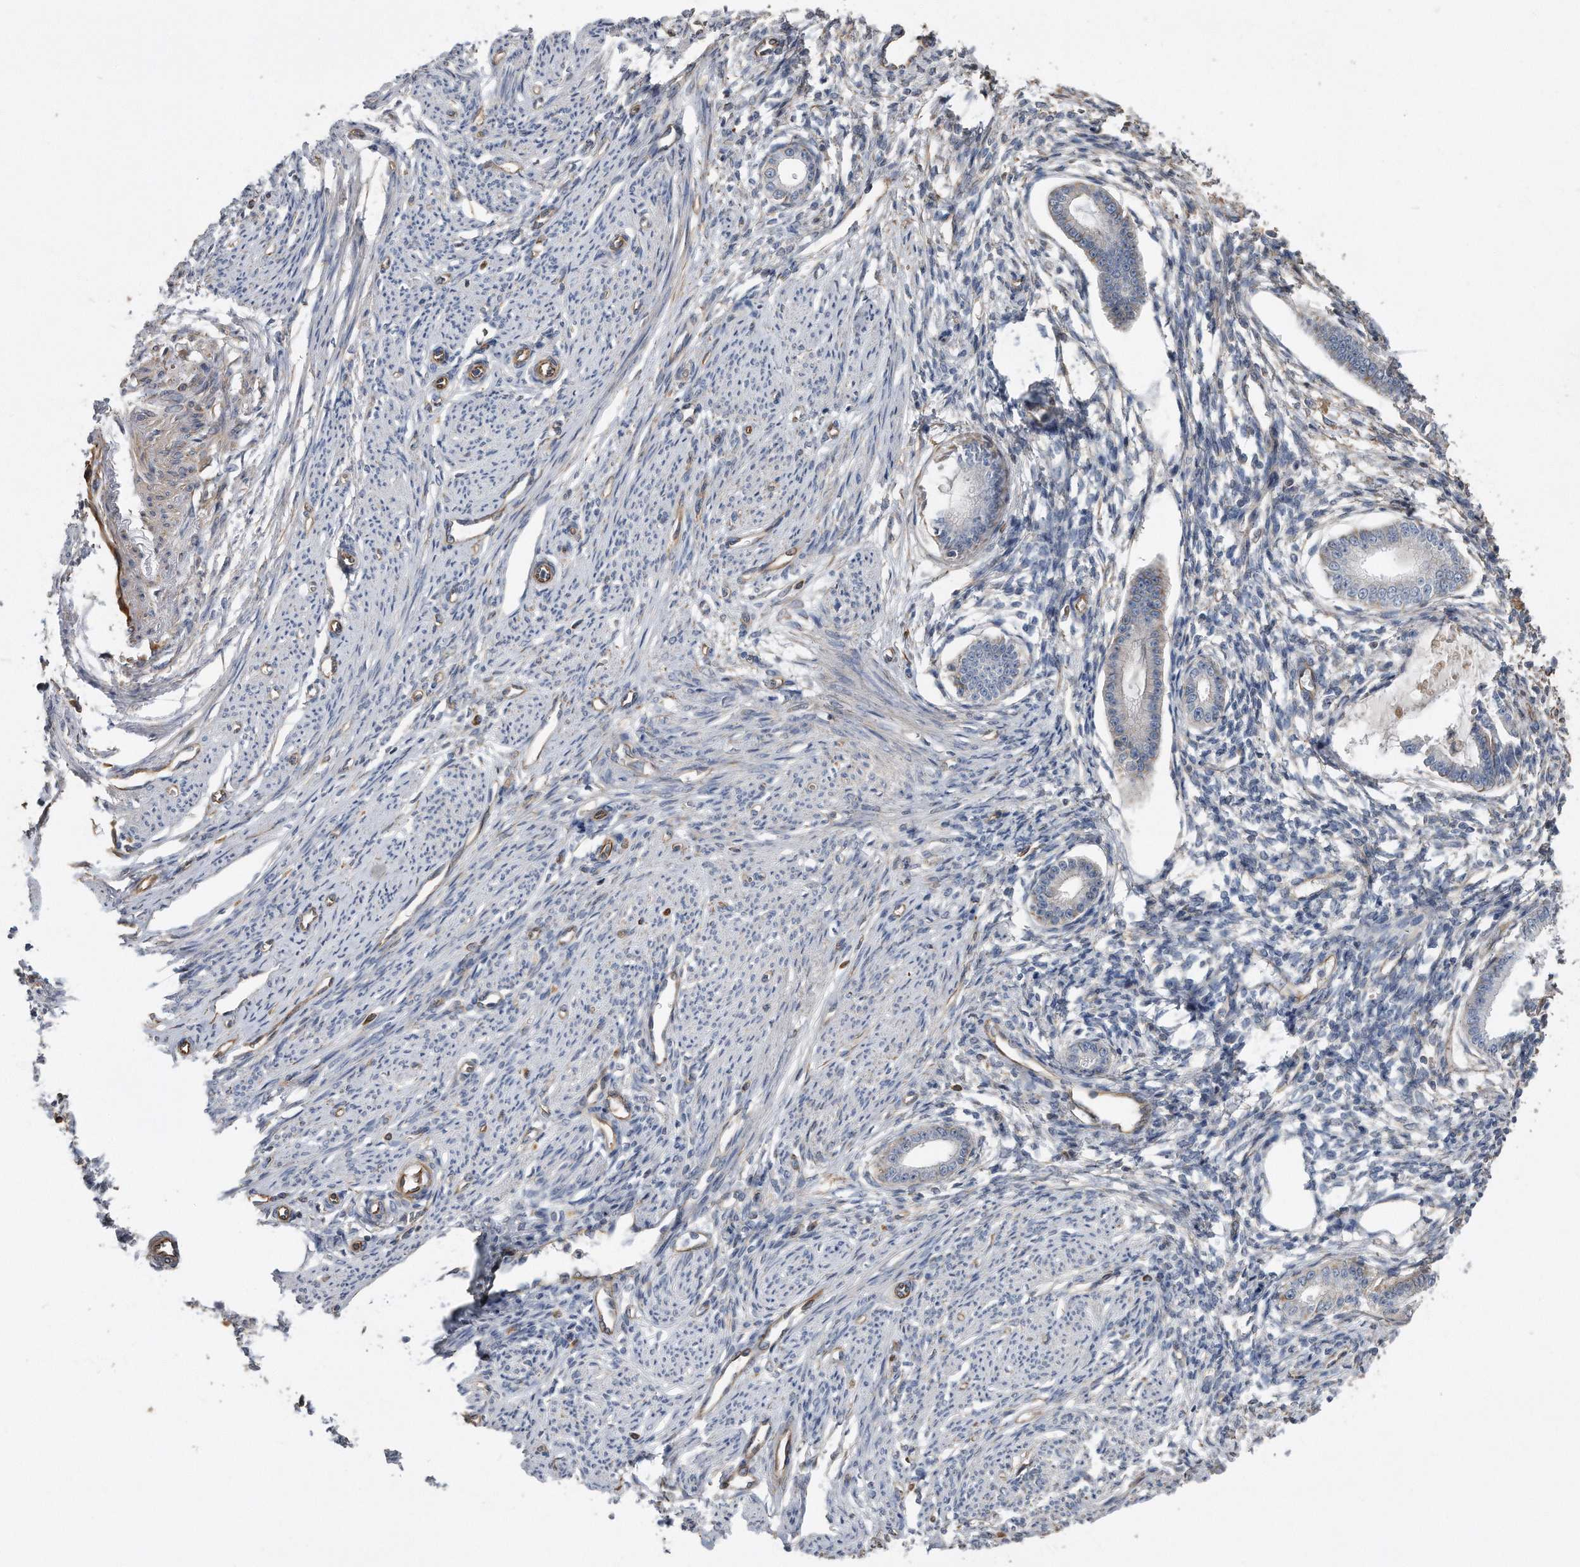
{"staining": {"intensity": "negative", "quantity": "none", "location": "none"}, "tissue": "endometrium", "cell_type": "Cells in endometrial stroma", "image_type": "normal", "snomed": [{"axis": "morphology", "description": "Normal tissue, NOS"}, {"axis": "topography", "description": "Endometrium"}], "caption": "This is a micrograph of IHC staining of benign endometrium, which shows no expression in cells in endometrial stroma.", "gene": "GPC1", "patient": {"sex": "female", "age": 56}}